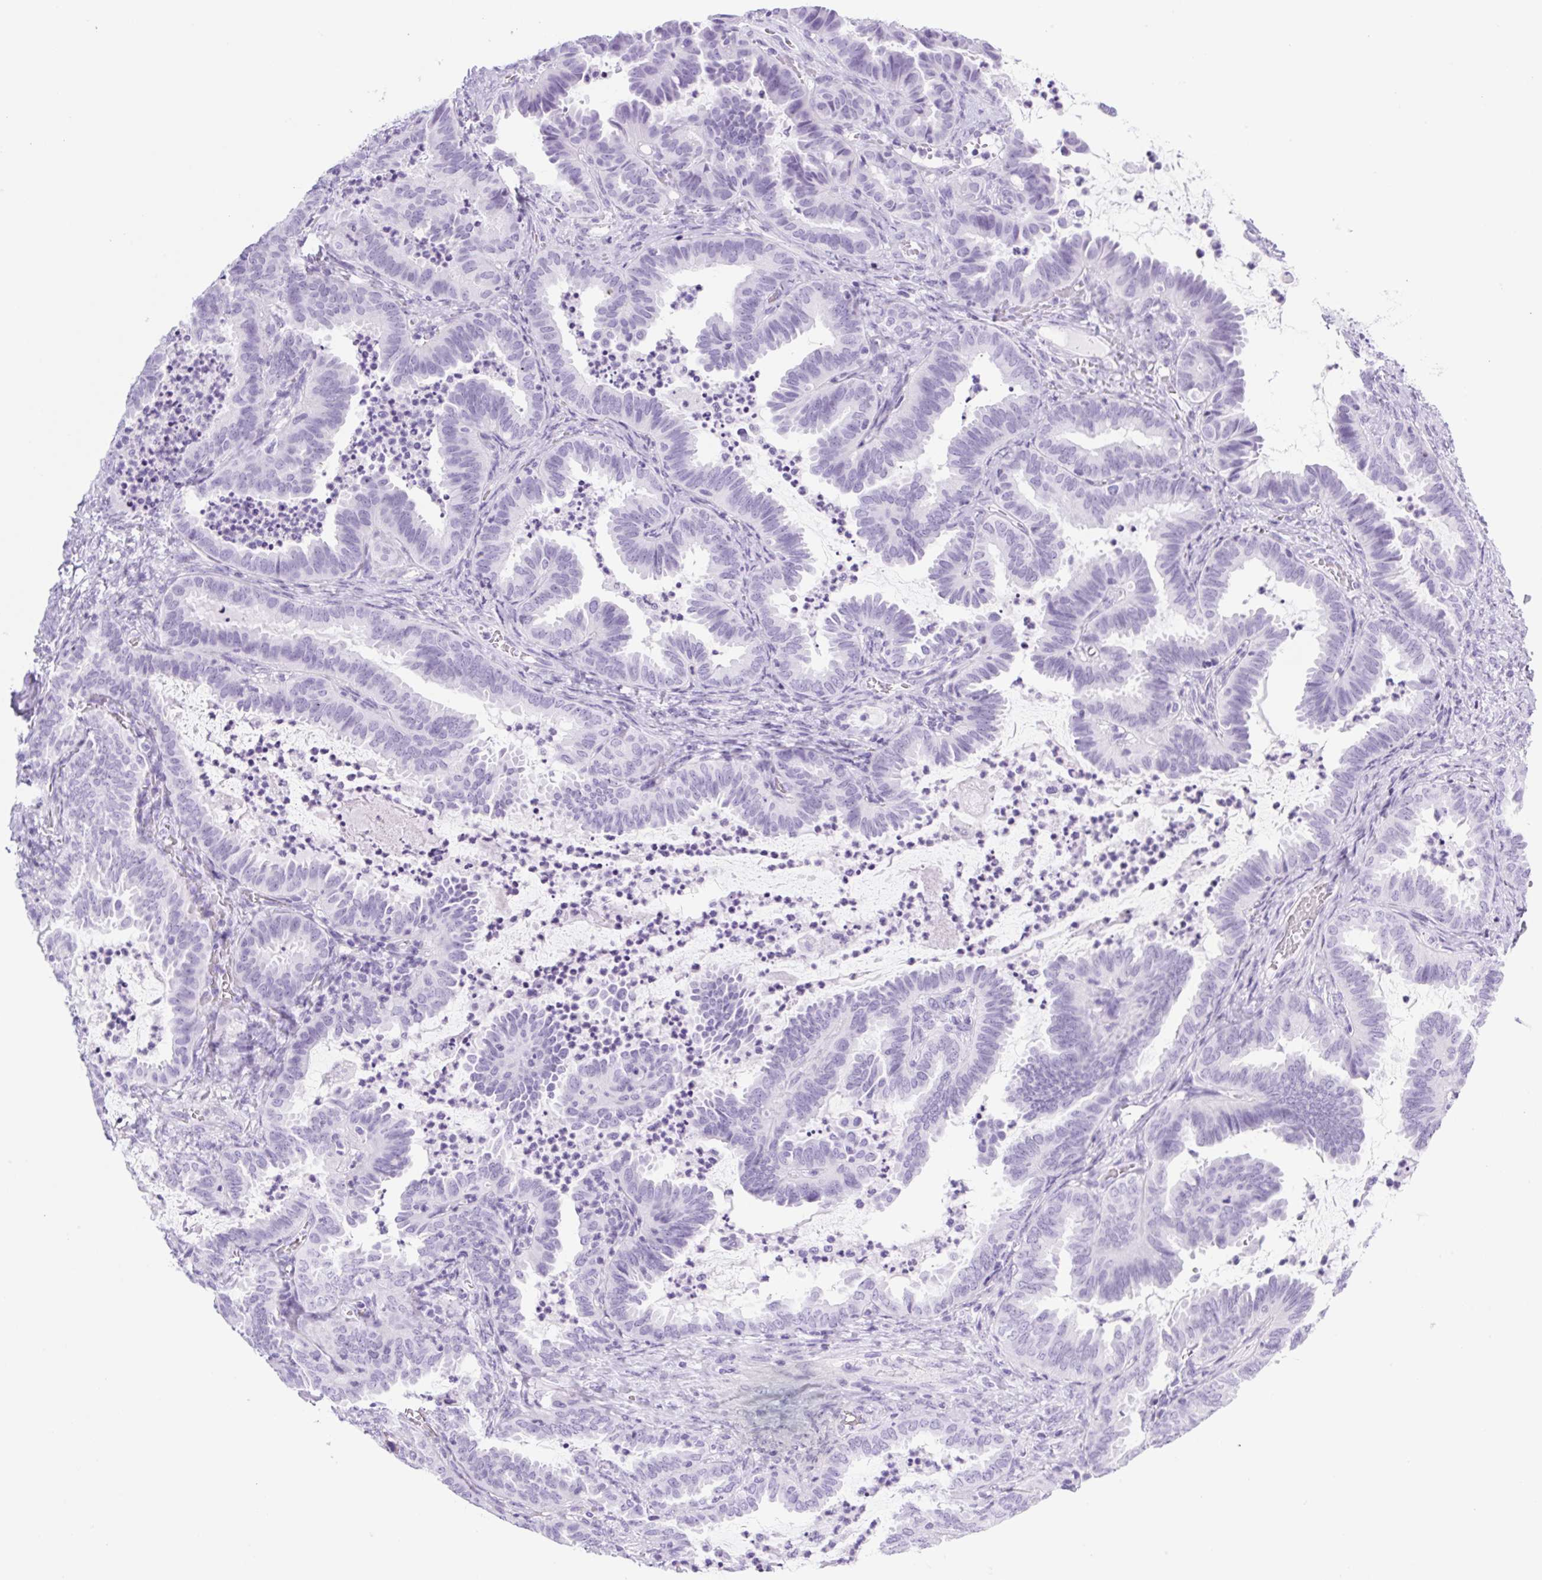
{"staining": {"intensity": "negative", "quantity": "none", "location": "none"}, "tissue": "ovarian cancer", "cell_type": "Tumor cells", "image_type": "cancer", "snomed": [{"axis": "morphology", "description": "Carcinoma, endometroid"}, {"axis": "topography", "description": "Ovary"}], "caption": "Tumor cells are negative for brown protein staining in ovarian cancer (endometroid carcinoma).", "gene": "SPACA5B", "patient": {"sex": "female", "age": 70}}